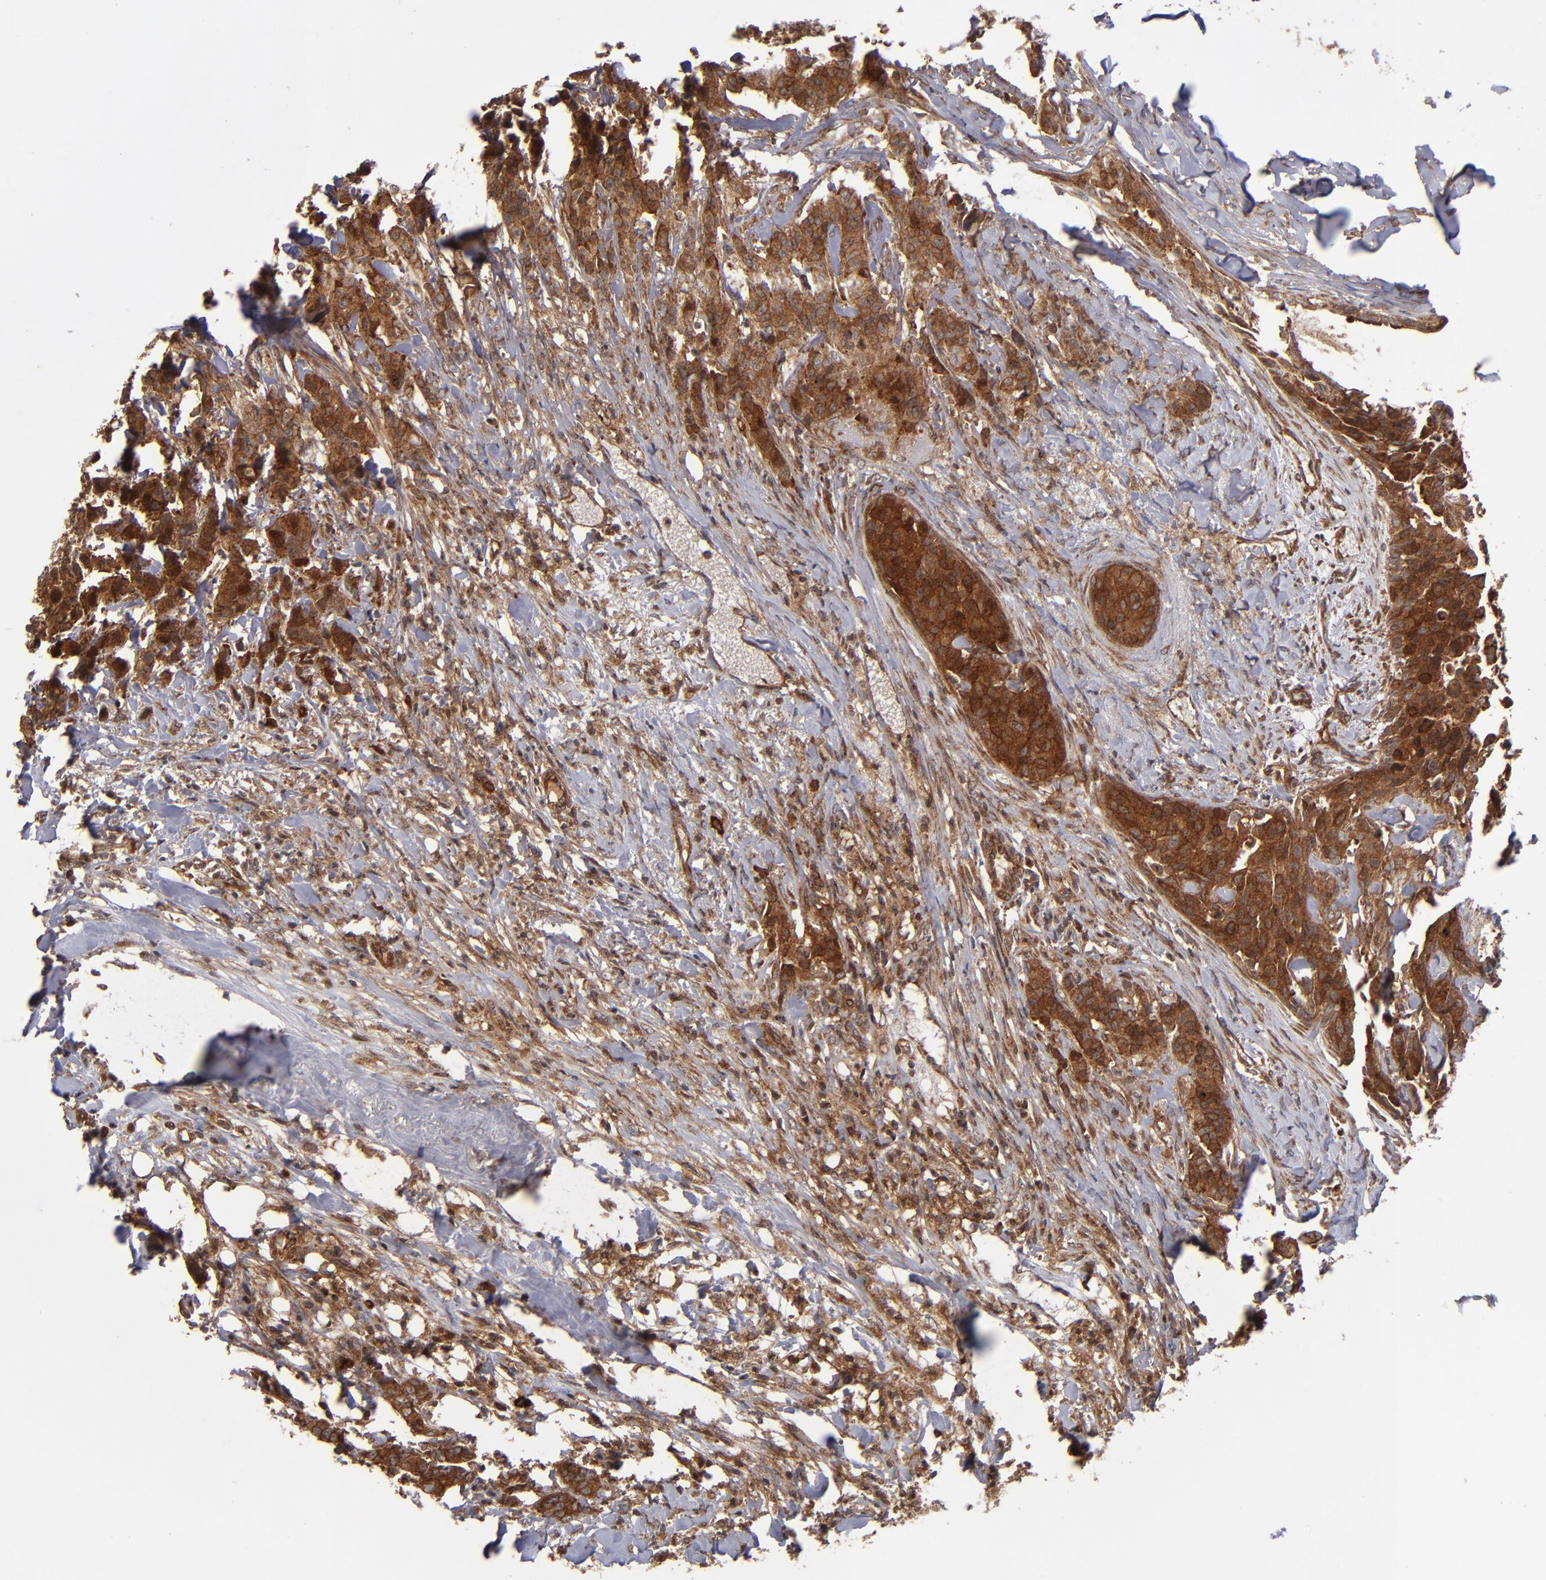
{"staining": {"intensity": "strong", "quantity": ">75%", "location": "cytoplasmic/membranous"}, "tissue": "breast cancer", "cell_type": "Tumor cells", "image_type": "cancer", "snomed": [{"axis": "morphology", "description": "Duct carcinoma"}, {"axis": "topography", "description": "Breast"}], "caption": "A micrograph of human breast cancer (intraductal carcinoma) stained for a protein shows strong cytoplasmic/membranous brown staining in tumor cells. The protein is stained brown, and the nuclei are stained in blue (DAB IHC with brightfield microscopy, high magnification).", "gene": "BDKRB1", "patient": {"sex": "female", "age": 40}}